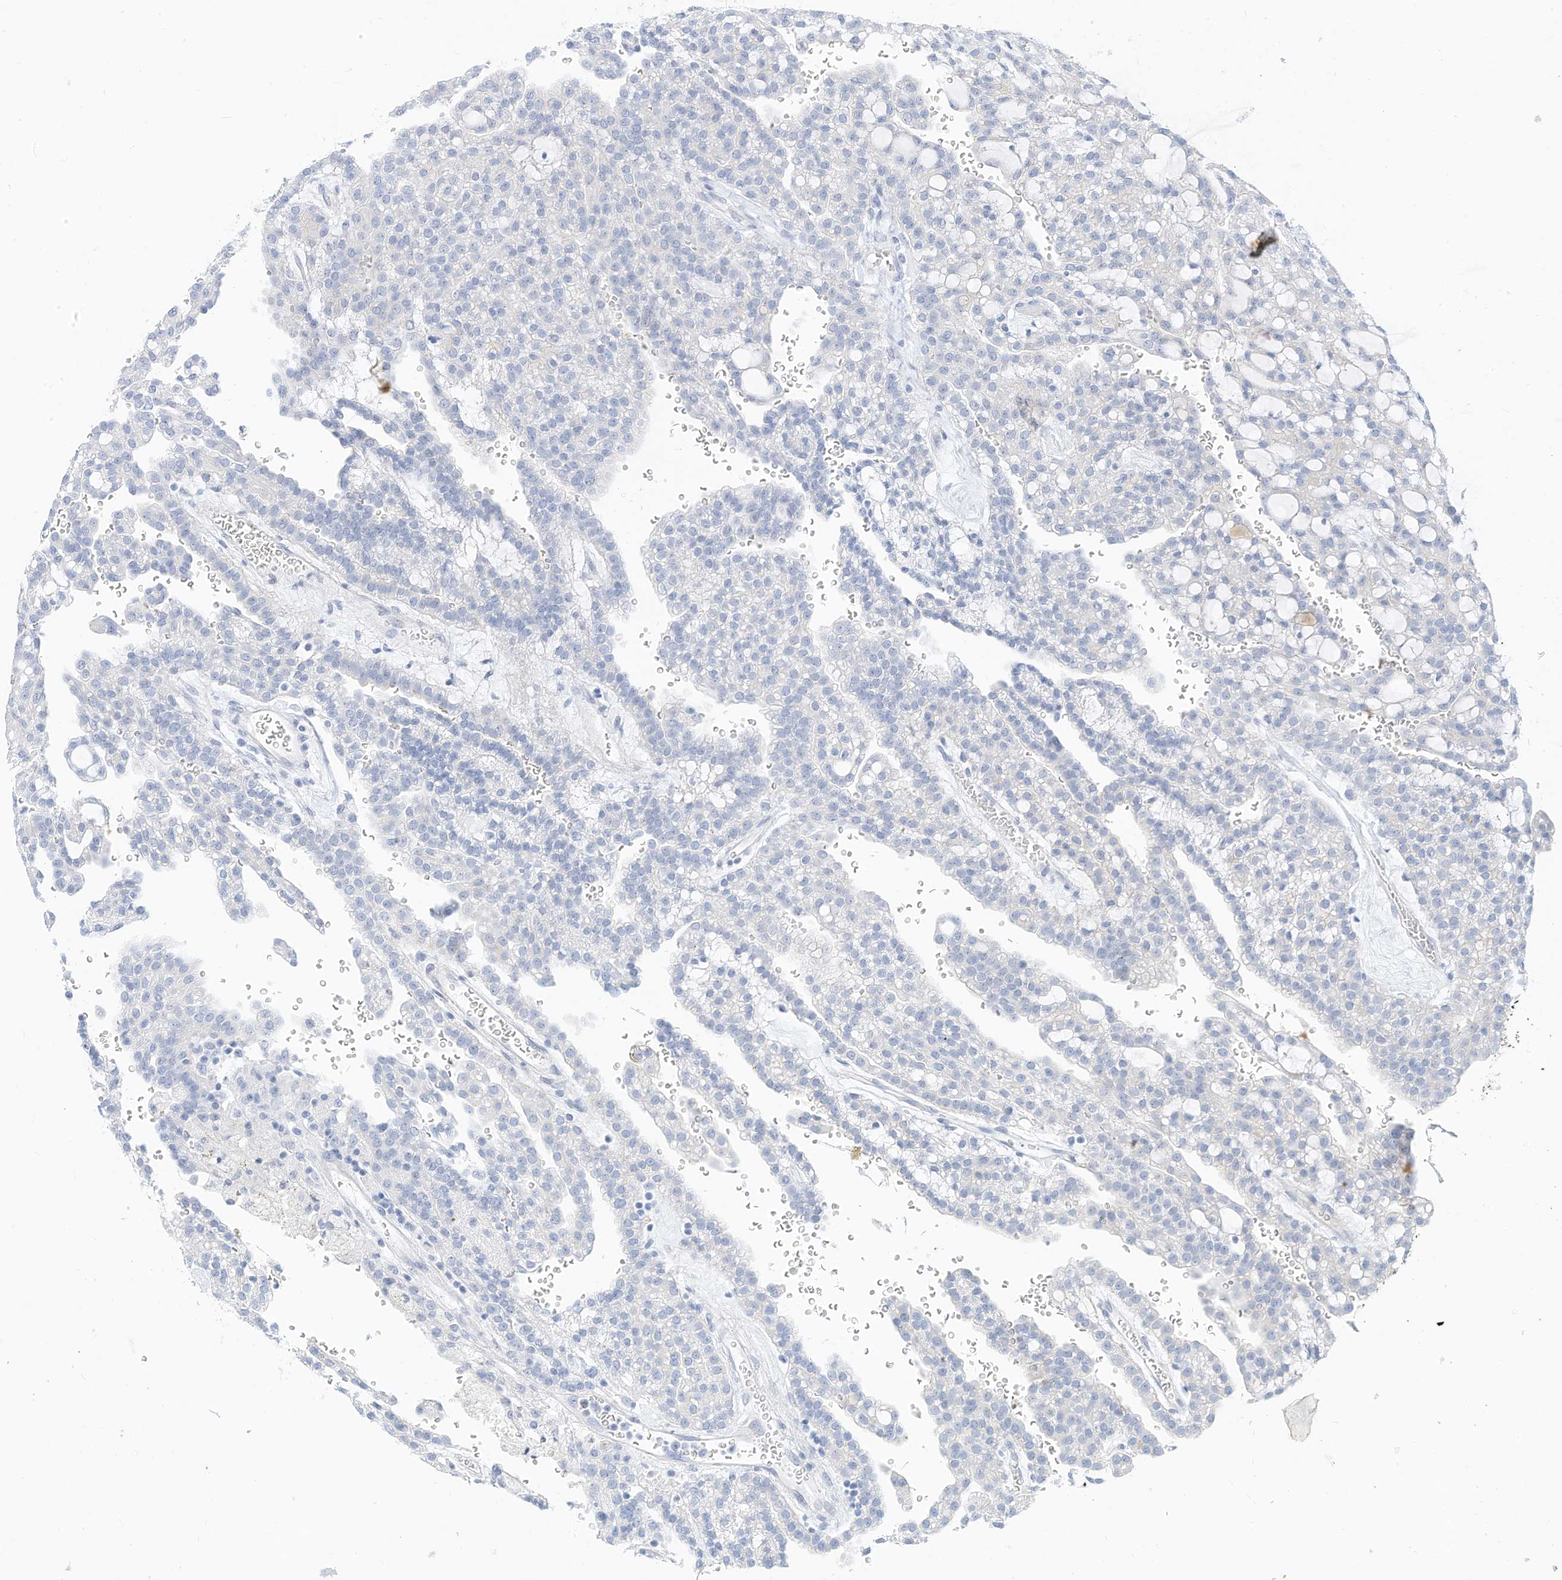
{"staining": {"intensity": "negative", "quantity": "none", "location": "none"}, "tissue": "renal cancer", "cell_type": "Tumor cells", "image_type": "cancer", "snomed": [{"axis": "morphology", "description": "Adenocarcinoma, NOS"}, {"axis": "topography", "description": "Kidney"}], "caption": "Protein analysis of renal cancer demonstrates no significant positivity in tumor cells.", "gene": "SPOCD1", "patient": {"sex": "male", "age": 63}}